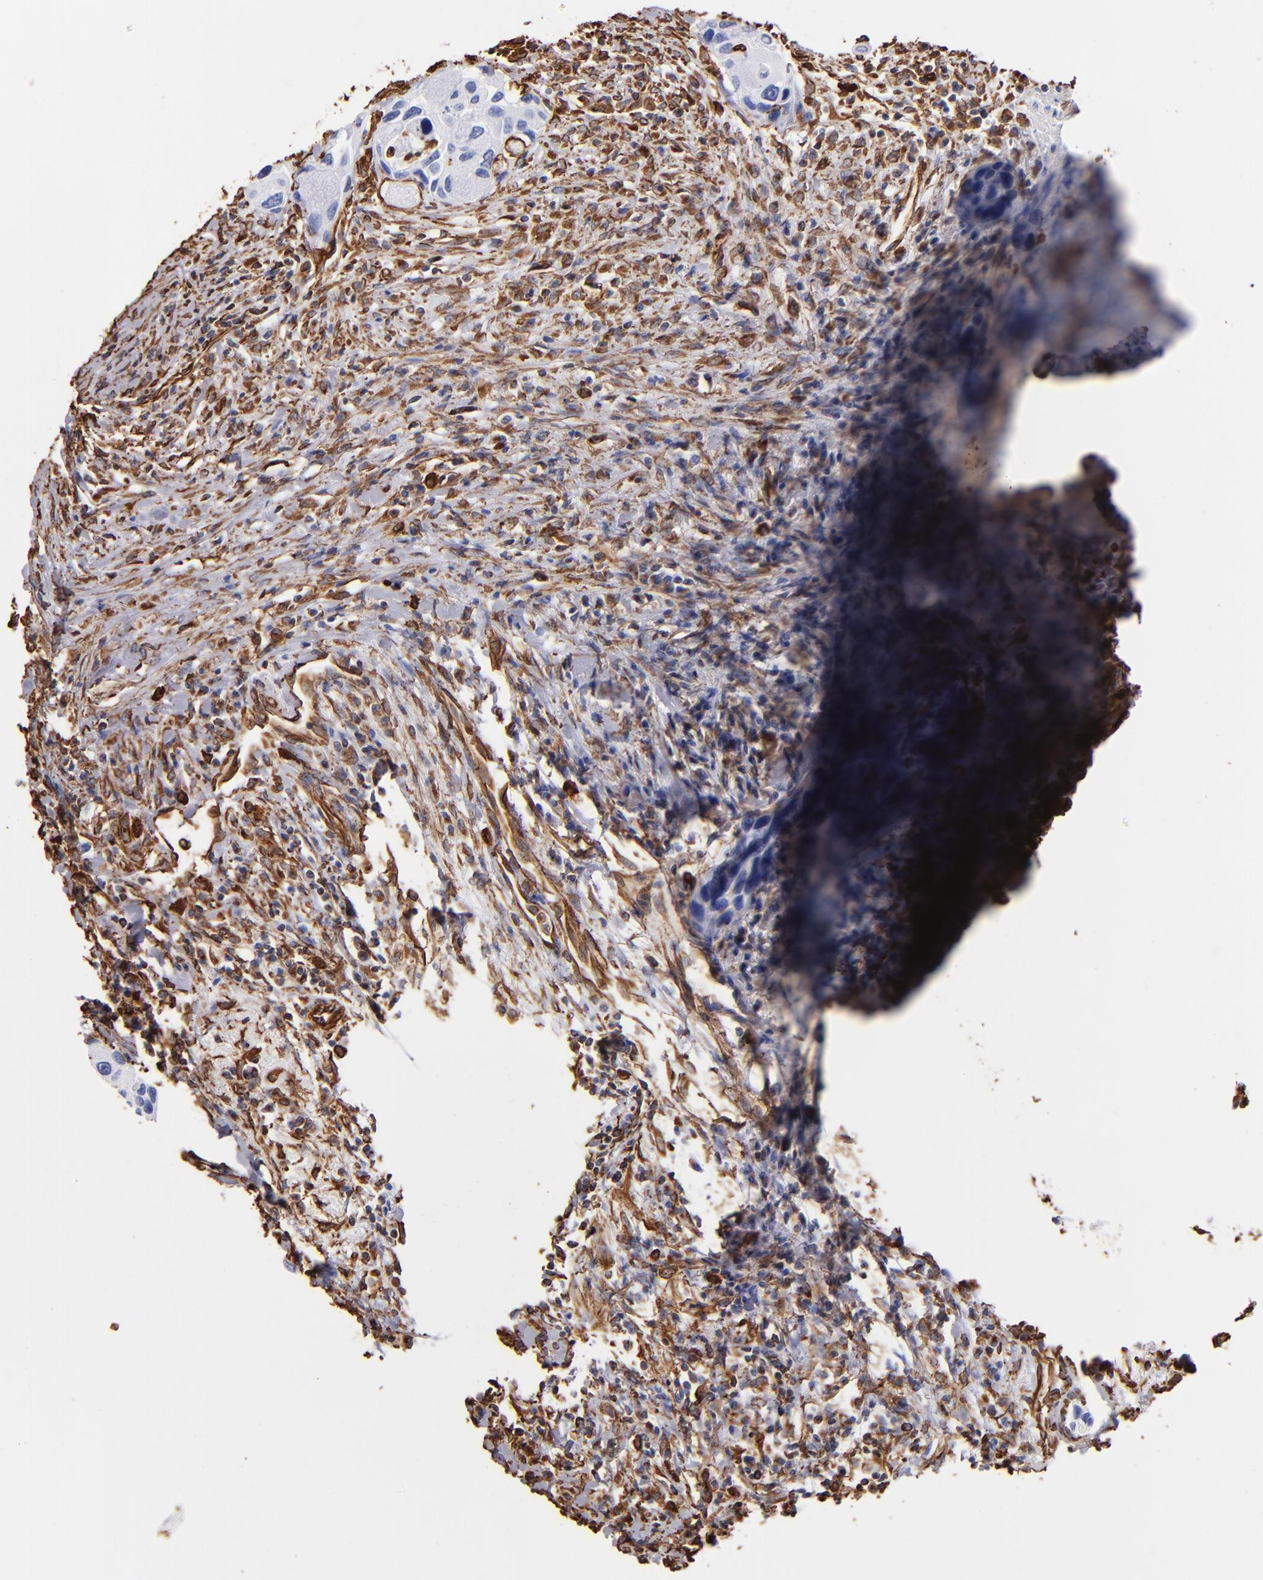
{"staining": {"intensity": "strong", "quantity": "<25%", "location": "cytoplasmic/membranous"}, "tissue": "urothelial cancer", "cell_type": "Tumor cells", "image_type": "cancer", "snomed": [{"axis": "morphology", "description": "Urothelial carcinoma, High grade"}, {"axis": "topography", "description": "Urinary bladder"}], "caption": "Immunohistochemistry of urothelial carcinoma (high-grade) demonstrates medium levels of strong cytoplasmic/membranous positivity in about <25% of tumor cells.", "gene": "VIM", "patient": {"sex": "male", "age": 66}}